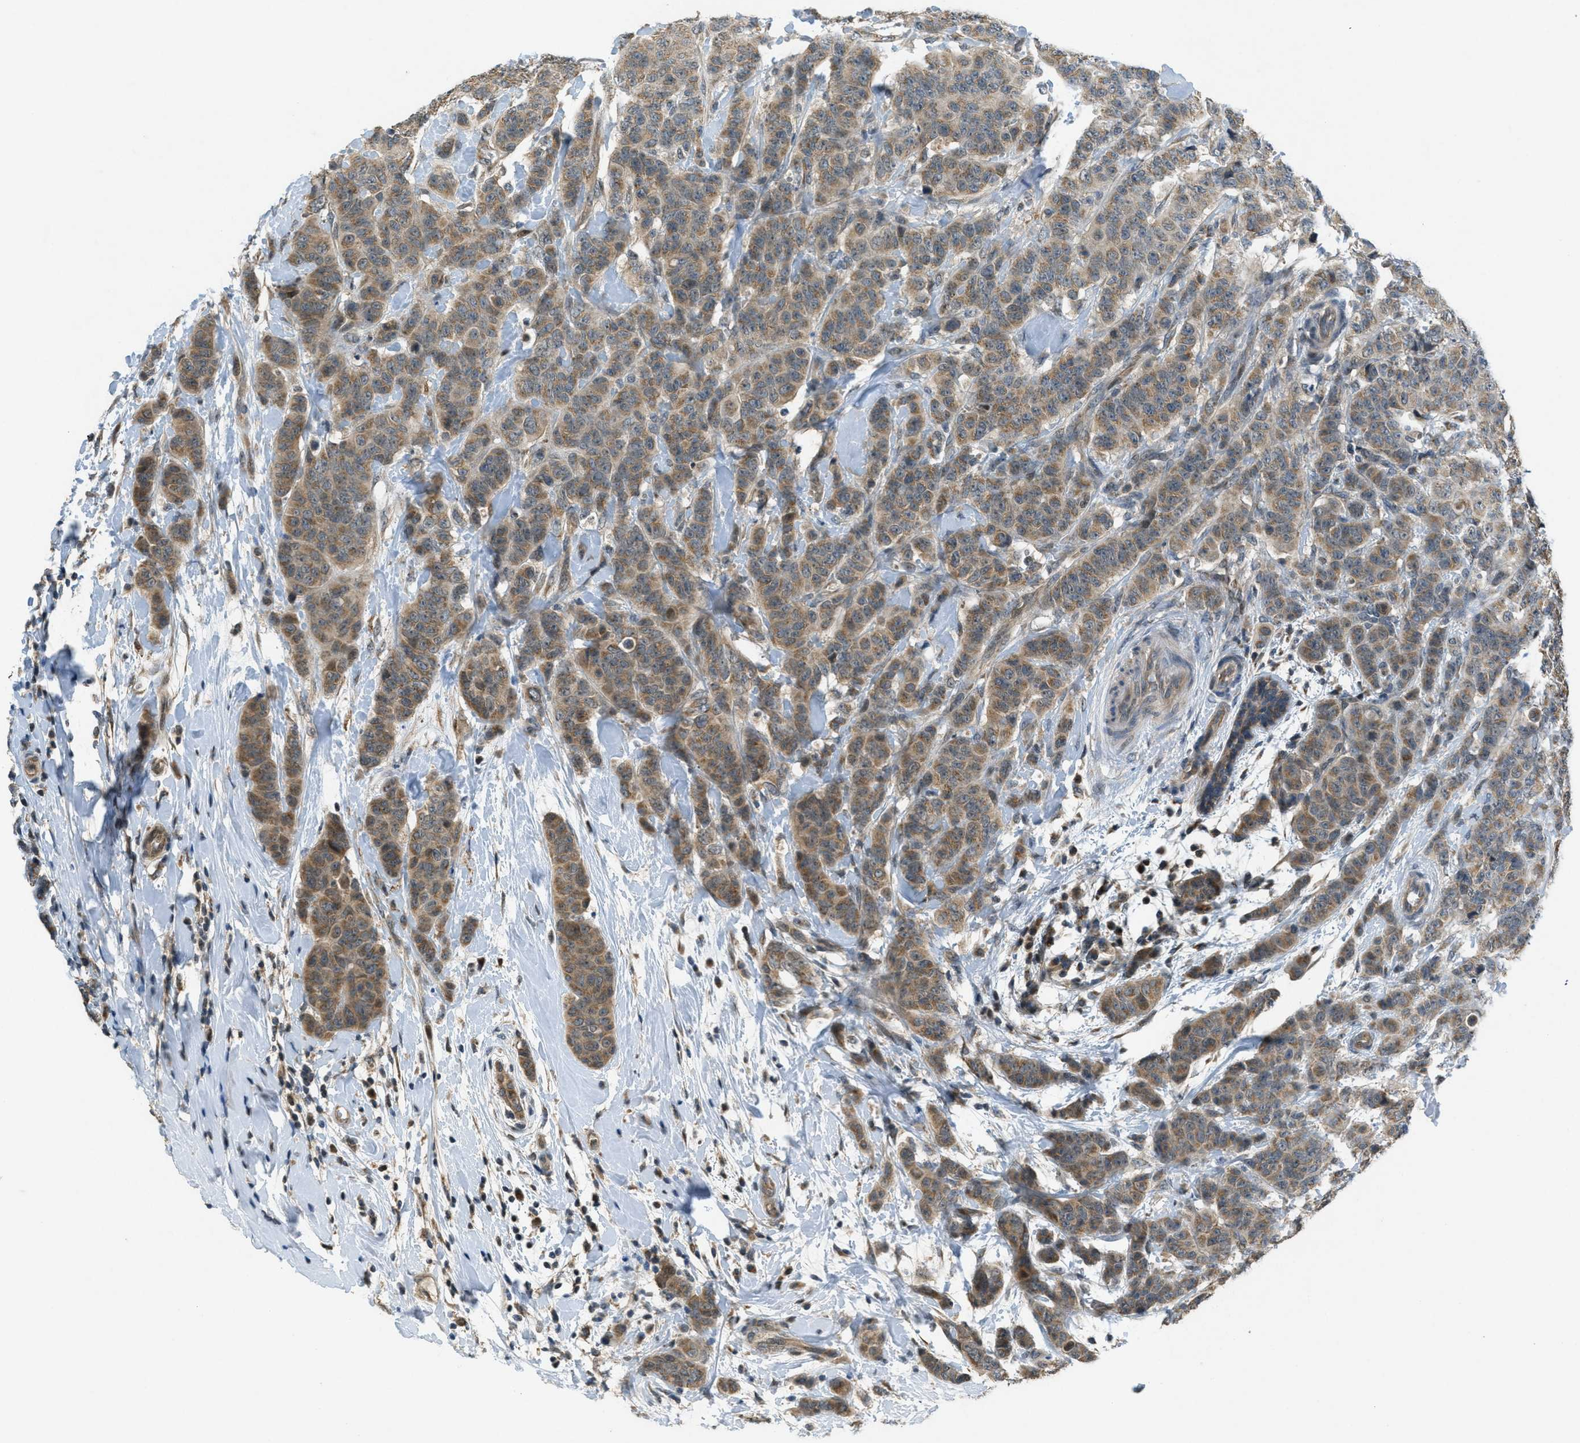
{"staining": {"intensity": "moderate", "quantity": ">75%", "location": "cytoplasmic/membranous"}, "tissue": "breast cancer", "cell_type": "Tumor cells", "image_type": "cancer", "snomed": [{"axis": "morphology", "description": "Normal tissue, NOS"}, {"axis": "morphology", "description": "Duct carcinoma"}, {"axis": "topography", "description": "Breast"}], "caption": "A brown stain labels moderate cytoplasmic/membranous positivity of a protein in human infiltrating ductal carcinoma (breast) tumor cells. Using DAB (brown) and hematoxylin (blue) stains, captured at high magnification using brightfield microscopy.", "gene": "PPP1R15A", "patient": {"sex": "female", "age": 40}}